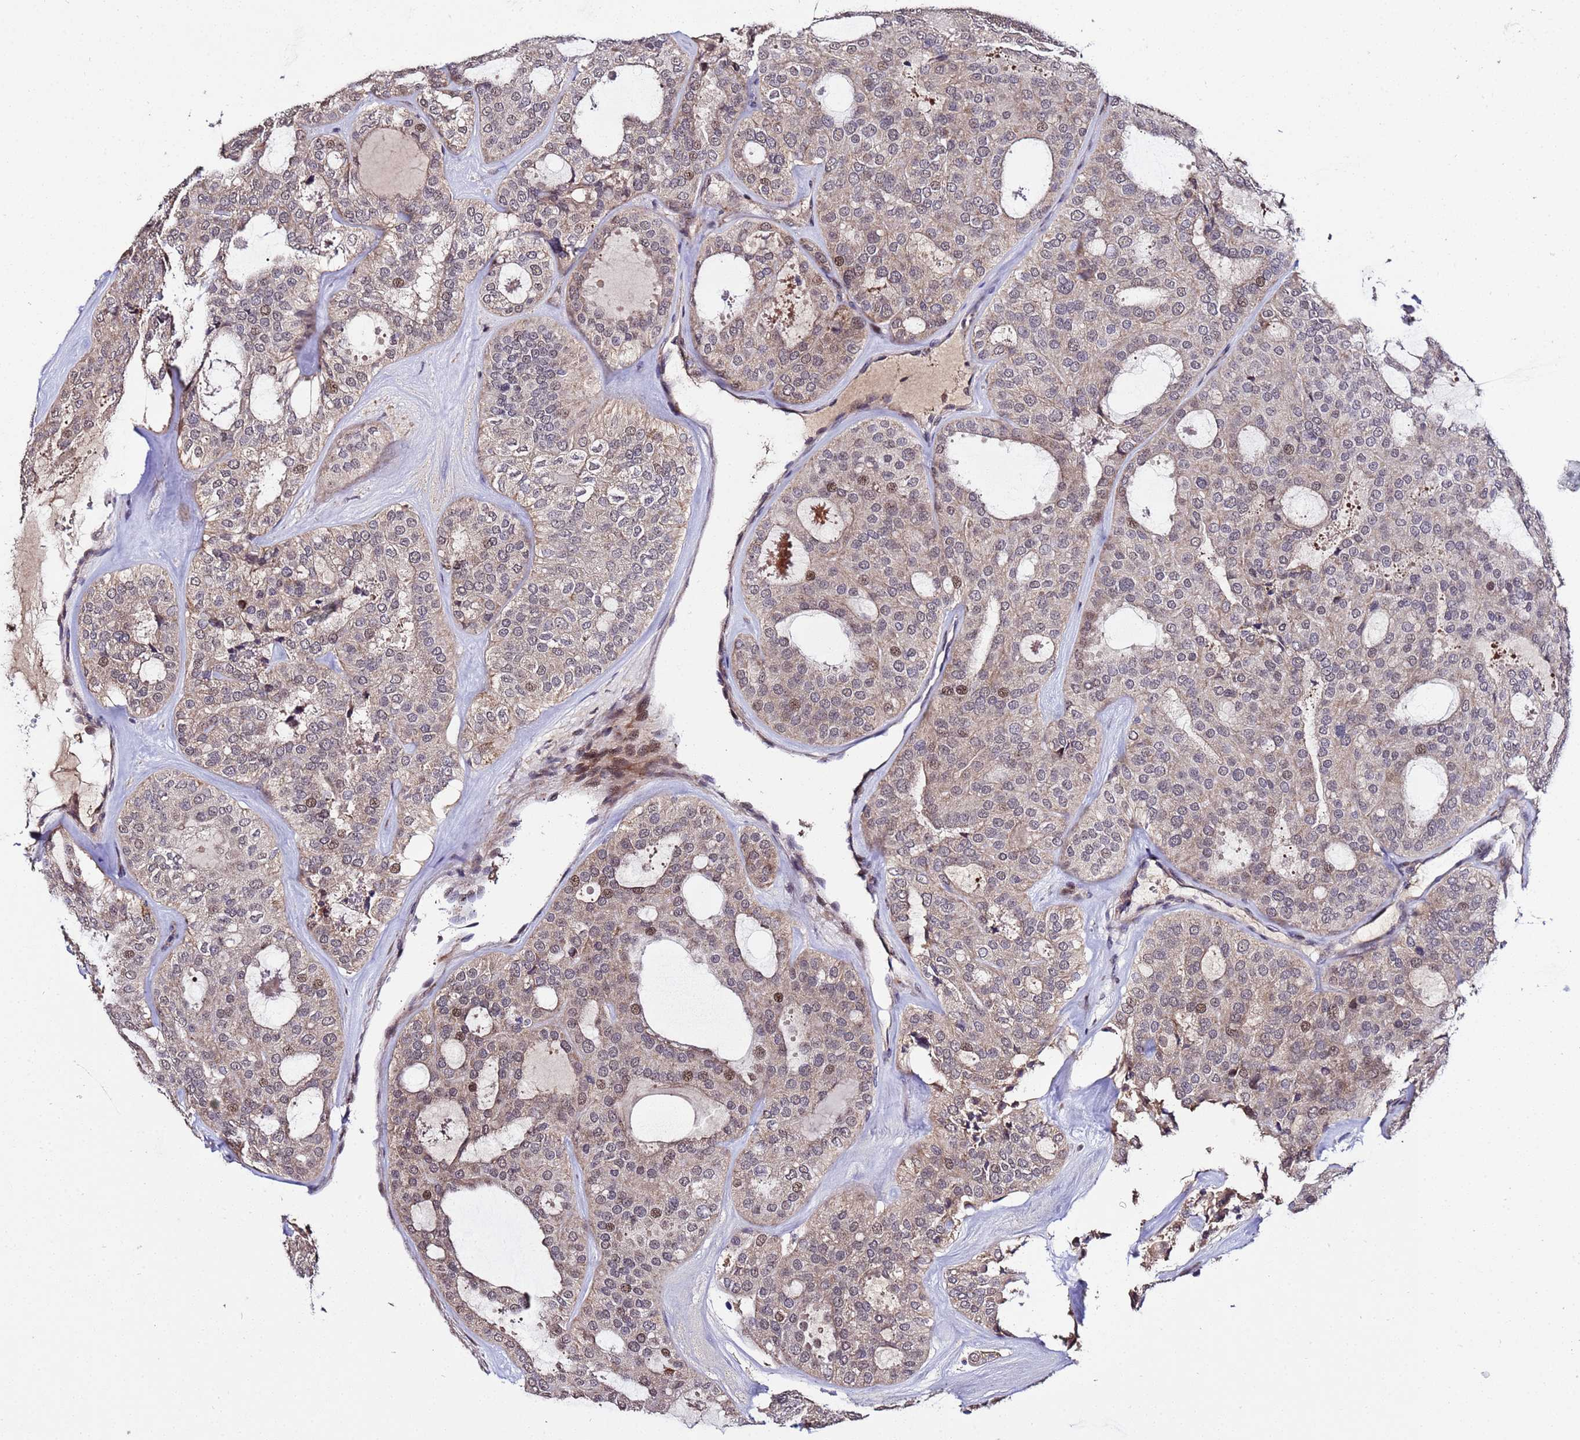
{"staining": {"intensity": "moderate", "quantity": "<25%", "location": "cytoplasmic/membranous,nuclear"}, "tissue": "thyroid cancer", "cell_type": "Tumor cells", "image_type": "cancer", "snomed": [{"axis": "morphology", "description": "Follicular adenoma carcinoma, NOS"}, {"axis": "topography", "description": "Thyroid gland"}], "caption": "Immunohistochemistry (IHC) histopathology image of thyroid cancer (follicular adenoma carcinoma) stained for a protein (brown), which displays low levels of moderate cytoplasmic/membranous and nuclear expression in approximately <25% of tumor cells.", "gene": "WNK4", "patient": {"sex": "male", "age": 75}}